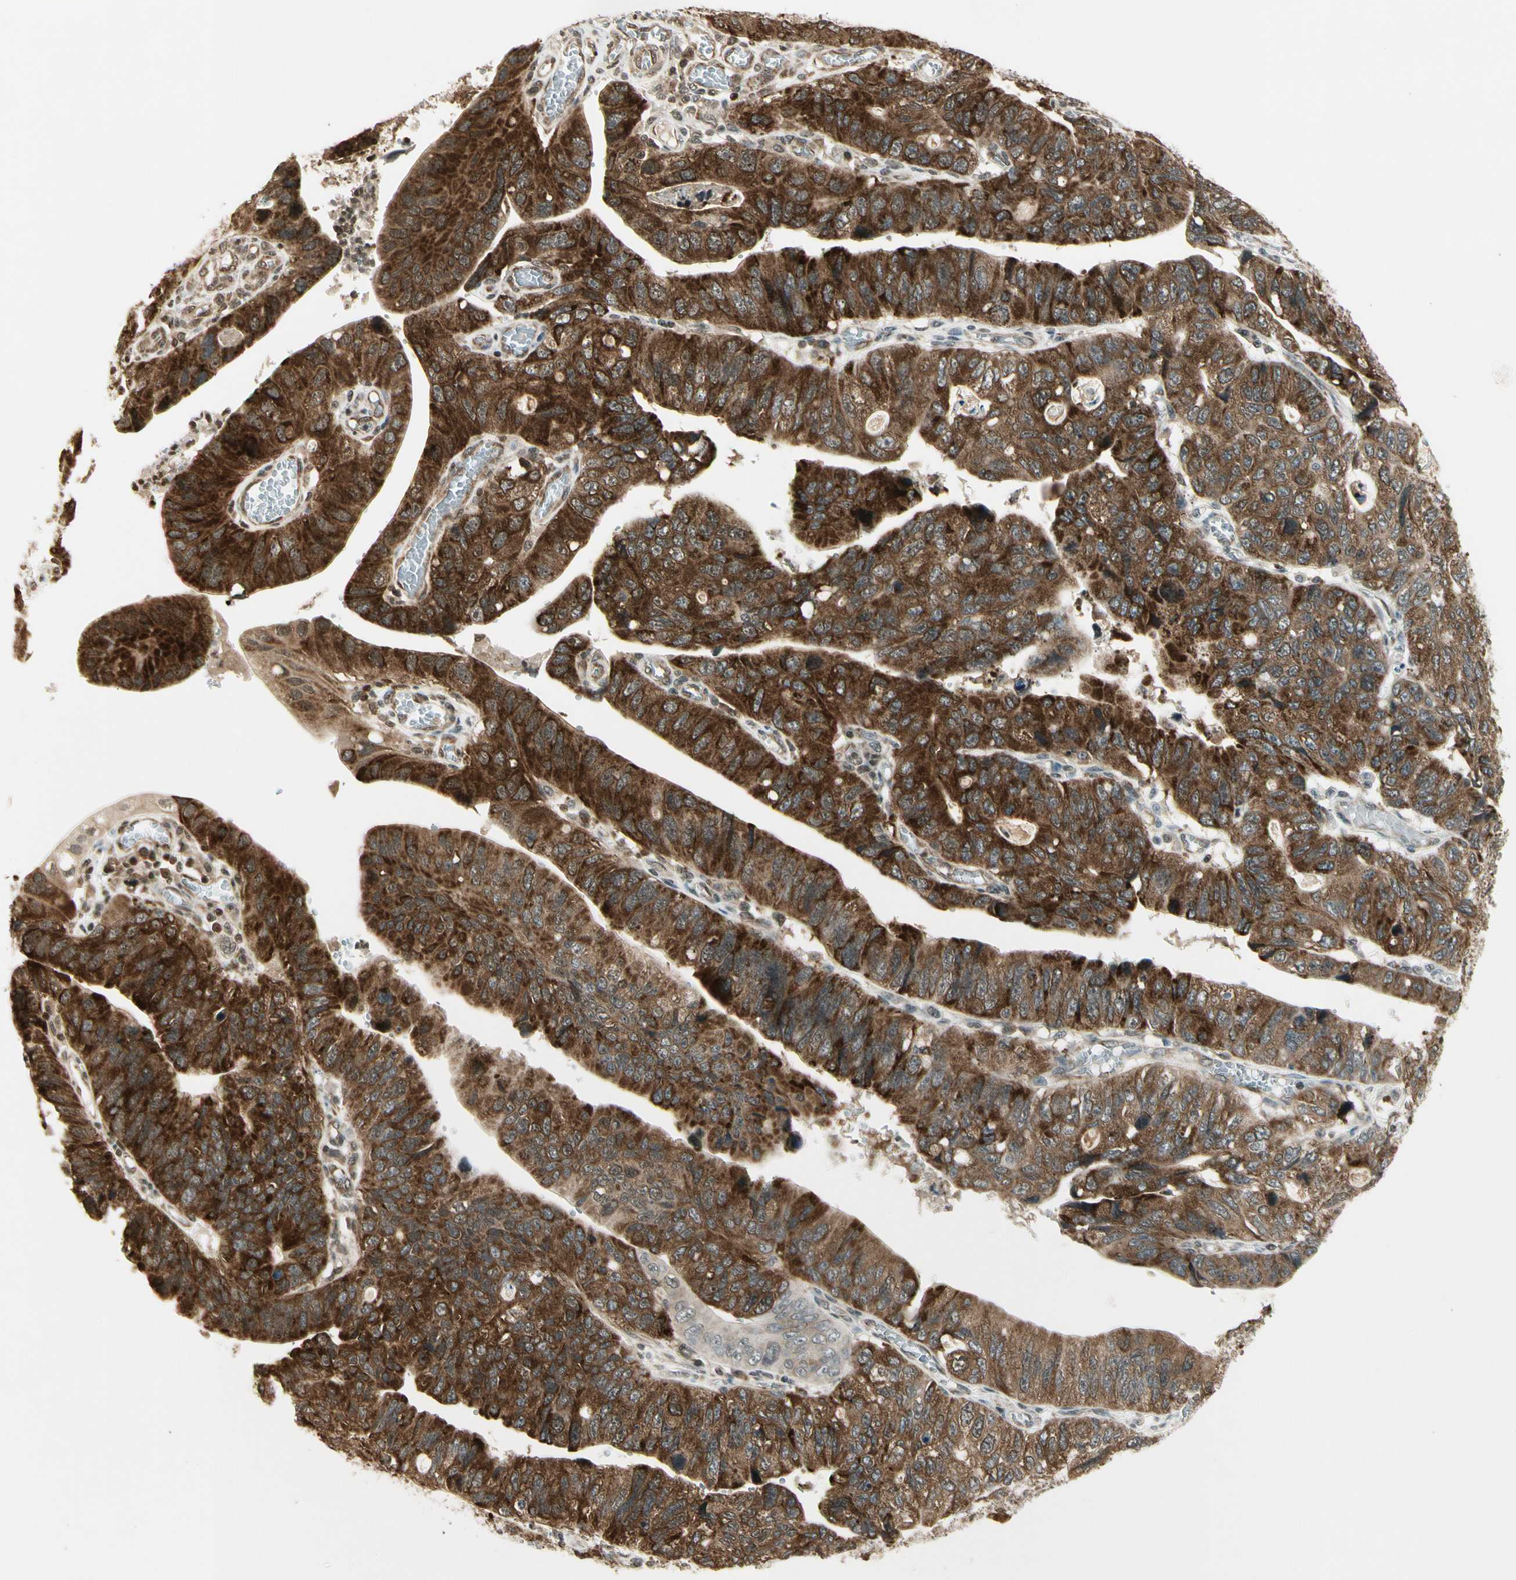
{"staining": {"intensity": "strong", "quantity": "25%-75%", "location": "cytoplasmic/membranous"}, "tissue": "stomach cancer", "cell_type": "Tumor cells", "image_type": "cancer", "snomed": [{"axis": "morphology", "description": "Adenocarcinoma, NOS"}, {"axis": "topography", "description": "Stomach"}], "caption": "Immunohistochemistry (IHC) (DAB (3,3'-diaminobenzidine)) staining of human stomach adenocarcinoma shows strong cytoplasmic/membranous protein staining in approximately 25%-75% of tumor cells.", "gene": "SMN2", "patient": {"sex": "male", "age": 59}}